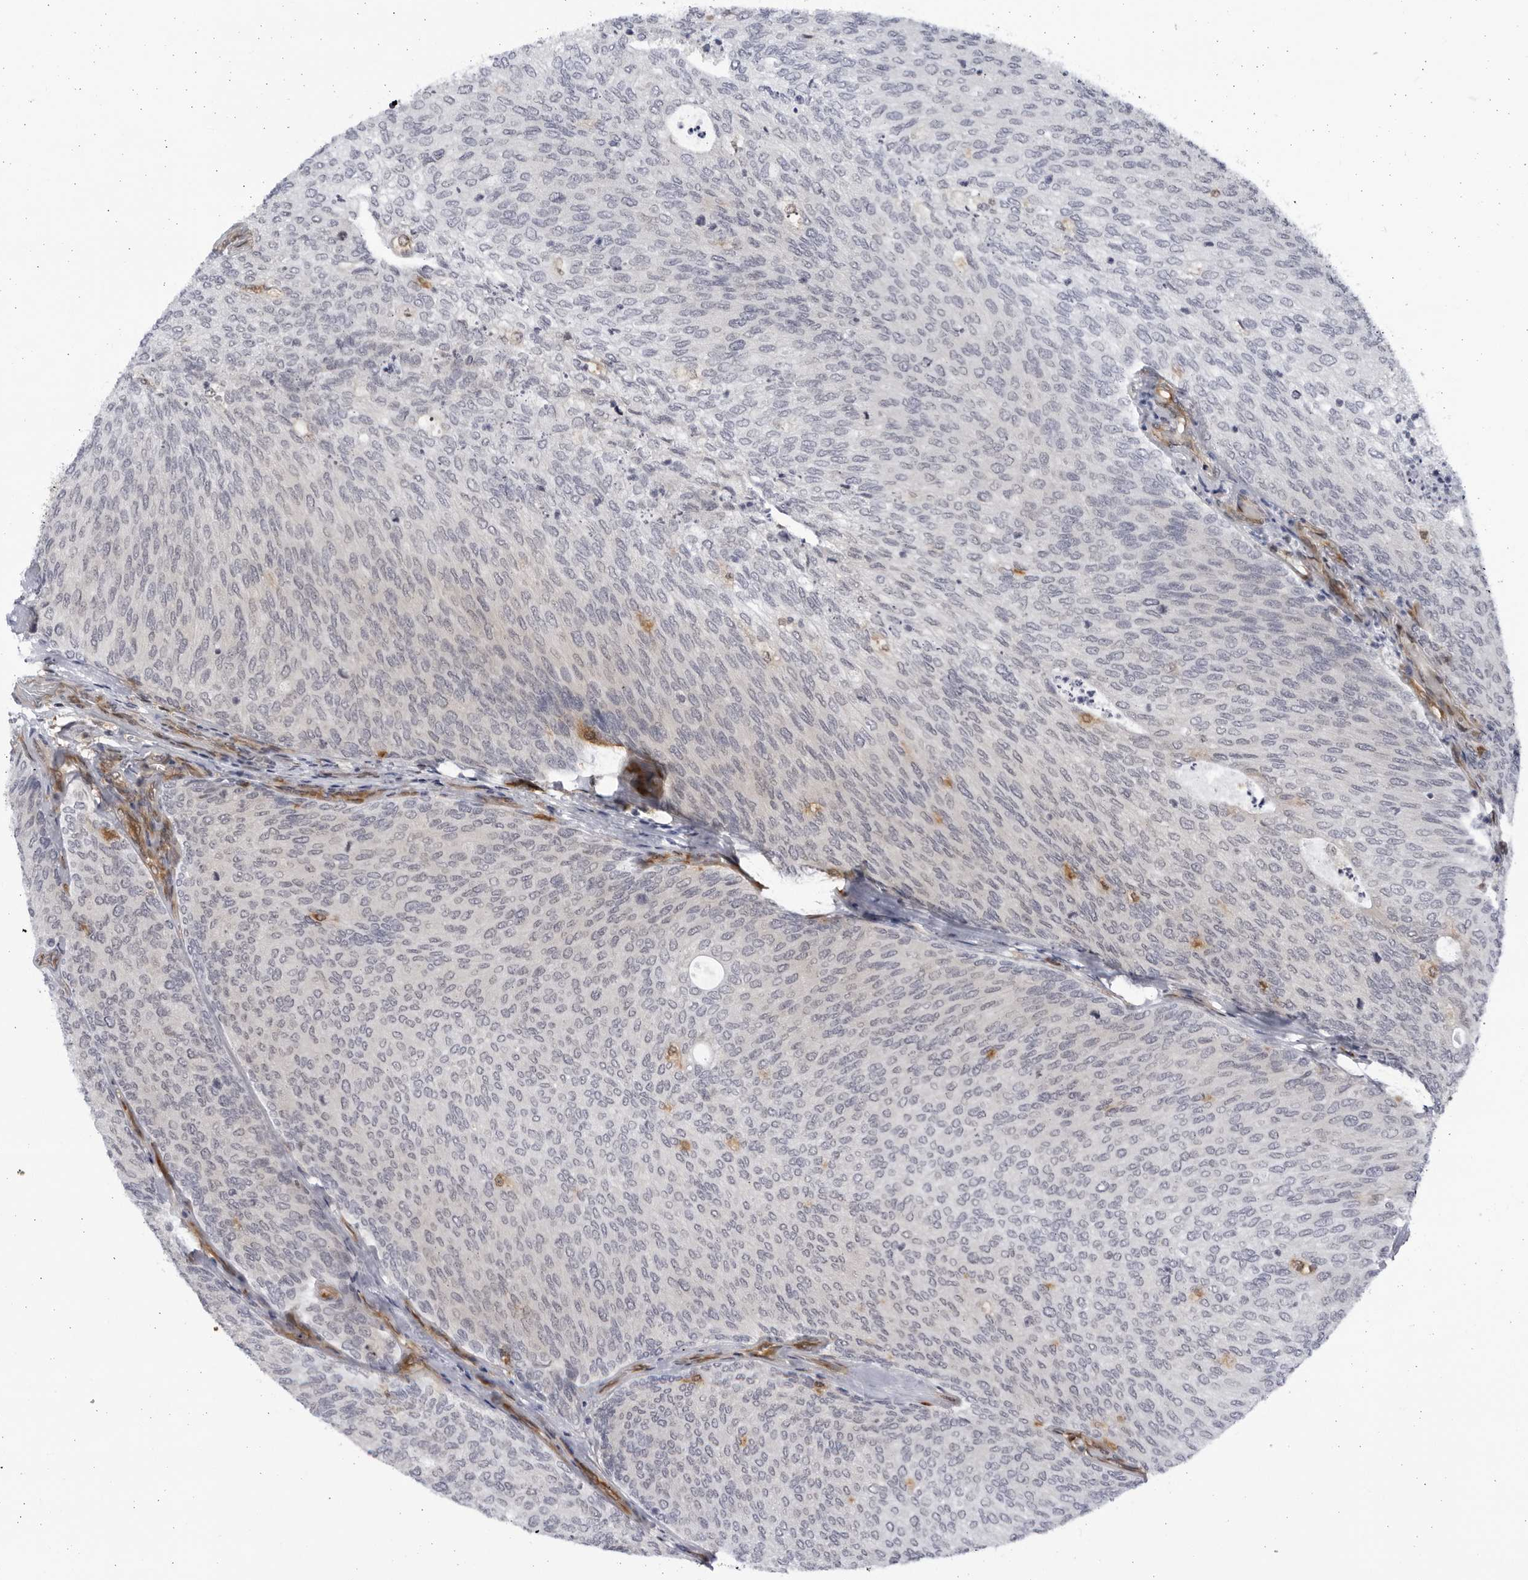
{"staining": {"intensity": "negative", "quantity": "none", "location": "none"}, "tissue": "urothelial cancer", "cell_type": "Tumor cells", "image_type": "cancer", "snomed": [{"axis": "morphology", "description": "Urothelial carcinoma, Low grade"}, {"axis": "topography", "description": "Urinary bladder"}], "caption": "An immunohistochemistry (IHC) image of urothelial cancer is shown. There is no staining in tumor cells of urothelial cancer. (Brightfield microscopy of DAB IHC at high magnification).", "gene": "BMP2K", "patient": {"sex": "female", "age": 79}}